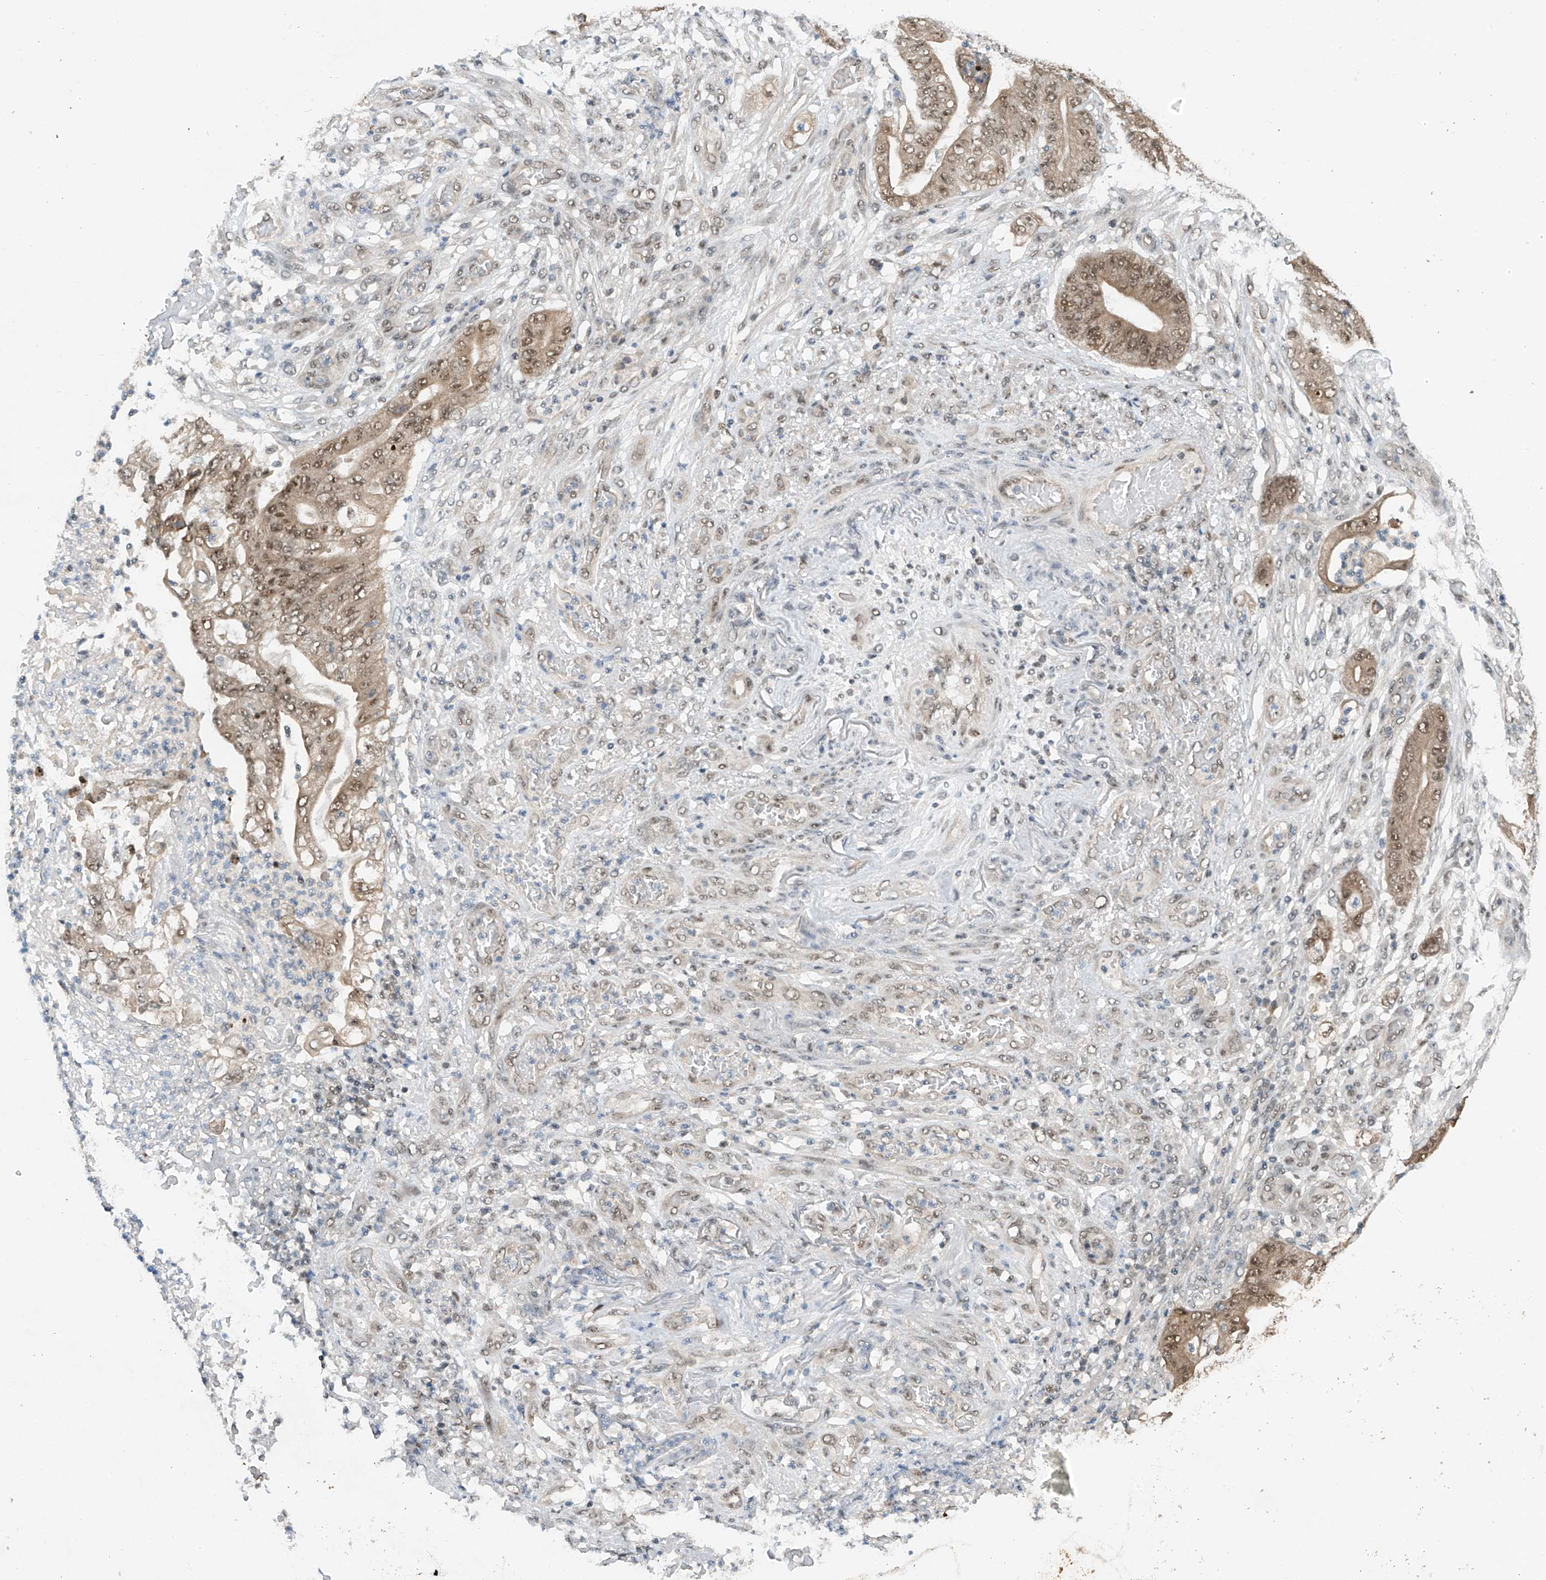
{"staining": {"intensity": "moderate", "quantity": ">75%", "location": "cytoplasmic/membranous,nuclear"}, "tissue": "stomach cancer", "cell_type": "Tumor cells", "image_type": "cancer", "snomed": [{"axis": "morphology", "description": "Adenocarcinoma, NOS"}, {"axis": "topography", "description": "Stomach"}], "caption": "Immunohistochemistry (DAB (3,3'-diaminobenzidine)) staining of human stomach adenocarcinoma exhibits moderate cytoplasmic/membranous and nuclear protein expression in about >75% of tumor cells.", "gene": "RPAIN", "patient": {"sex": "female", "age": 73}}